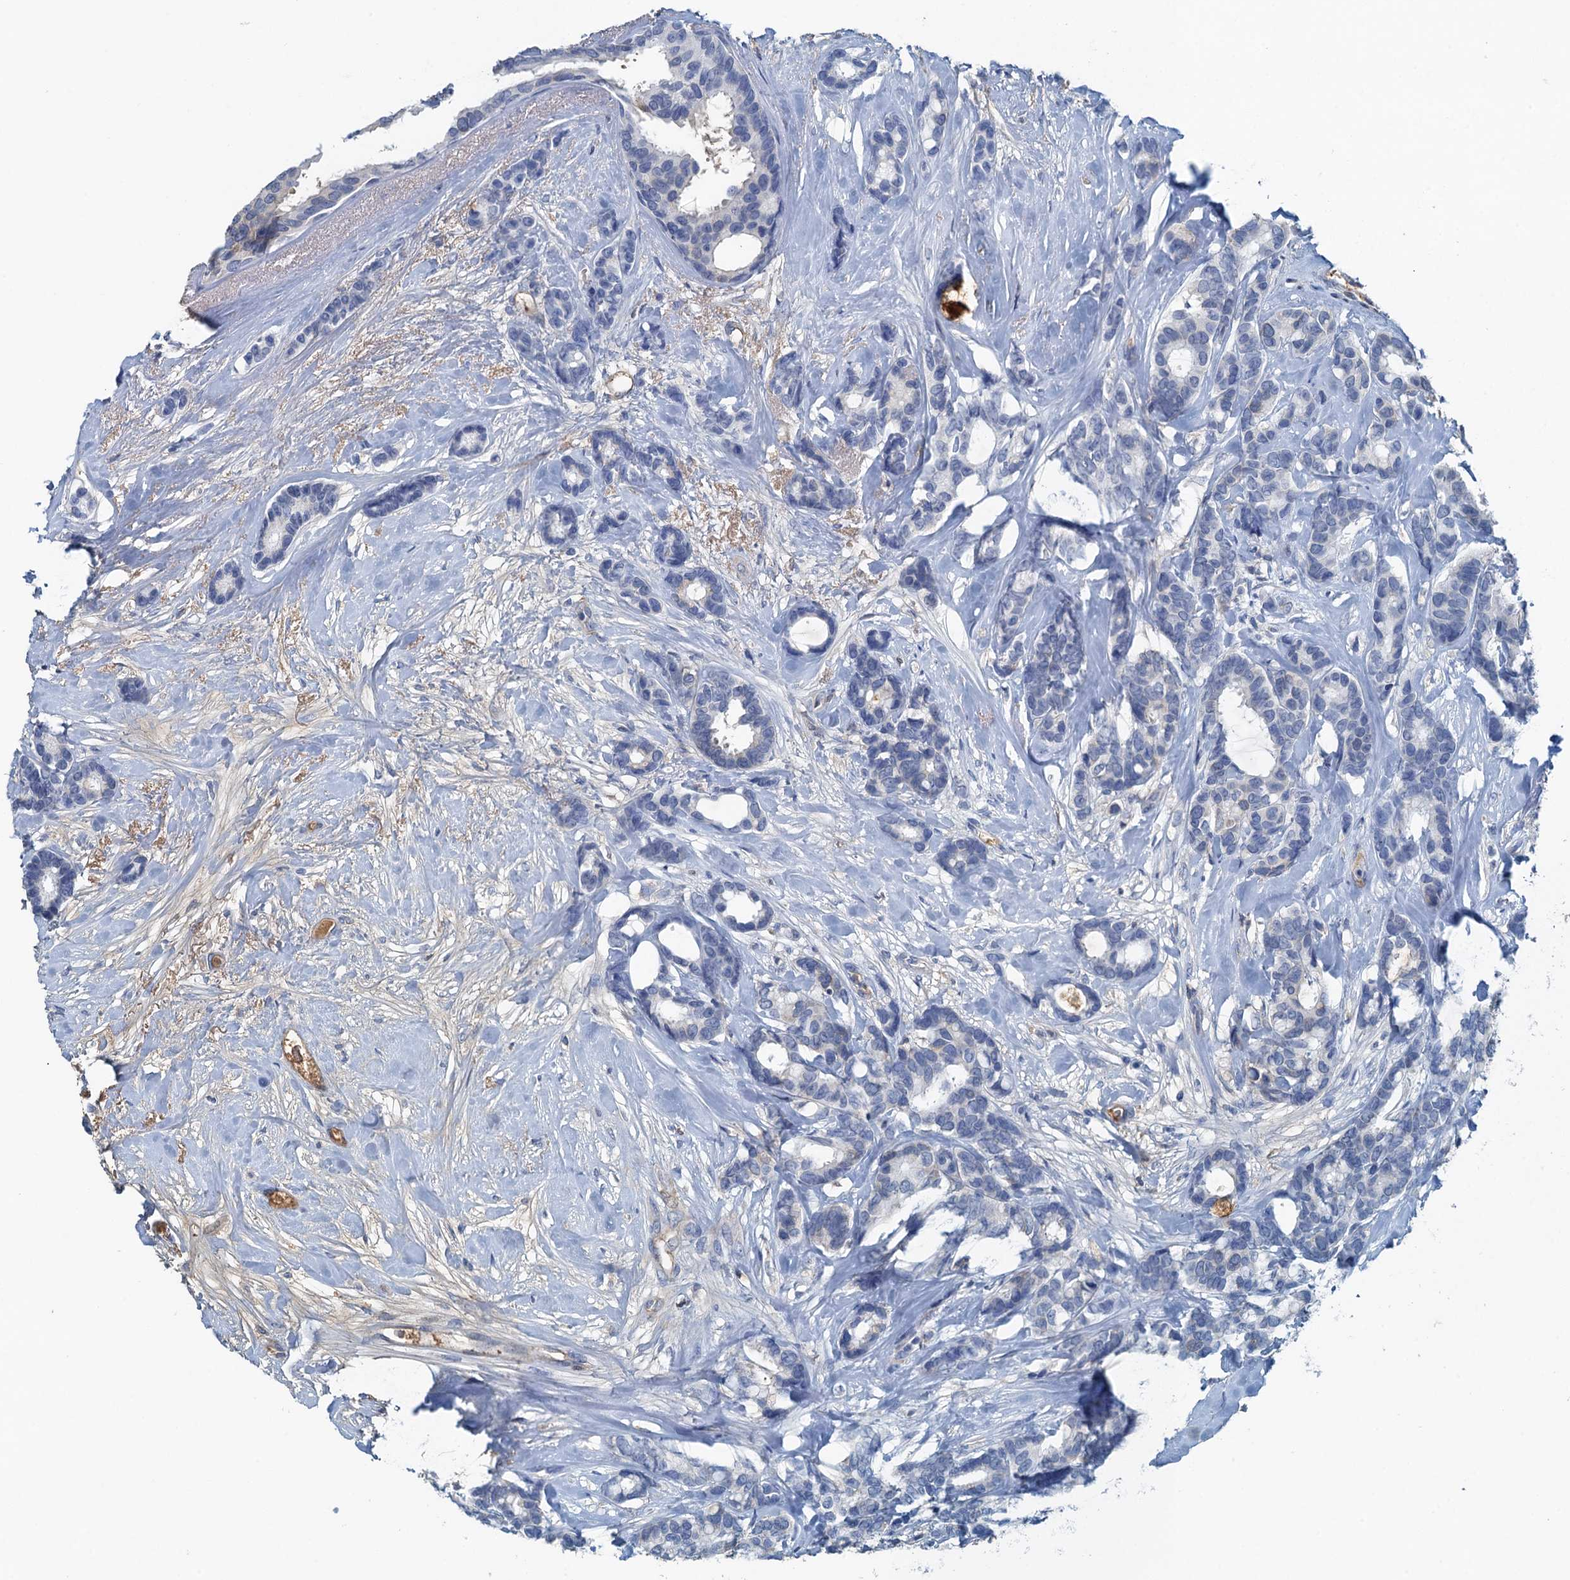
{"staining": {"intensity": "negative", "quantity": "none", "location": "none"}, "tissue": "breast cancer", "cell_type": "Tumor cells", "image_type": "cancer", "snomed": [{"axis": "morphology", "description": "Duct carcinoma"}, {"axis": "topography", "description": "Breast"}], "caption": "Human breast infiltrating ductal carcinoma stained for a protein using immunohistochemistry (IHC) reveals no positivity in tumor cells.", "gene": "LSM14B", "patient": {"sex": "female", "age": 87}}